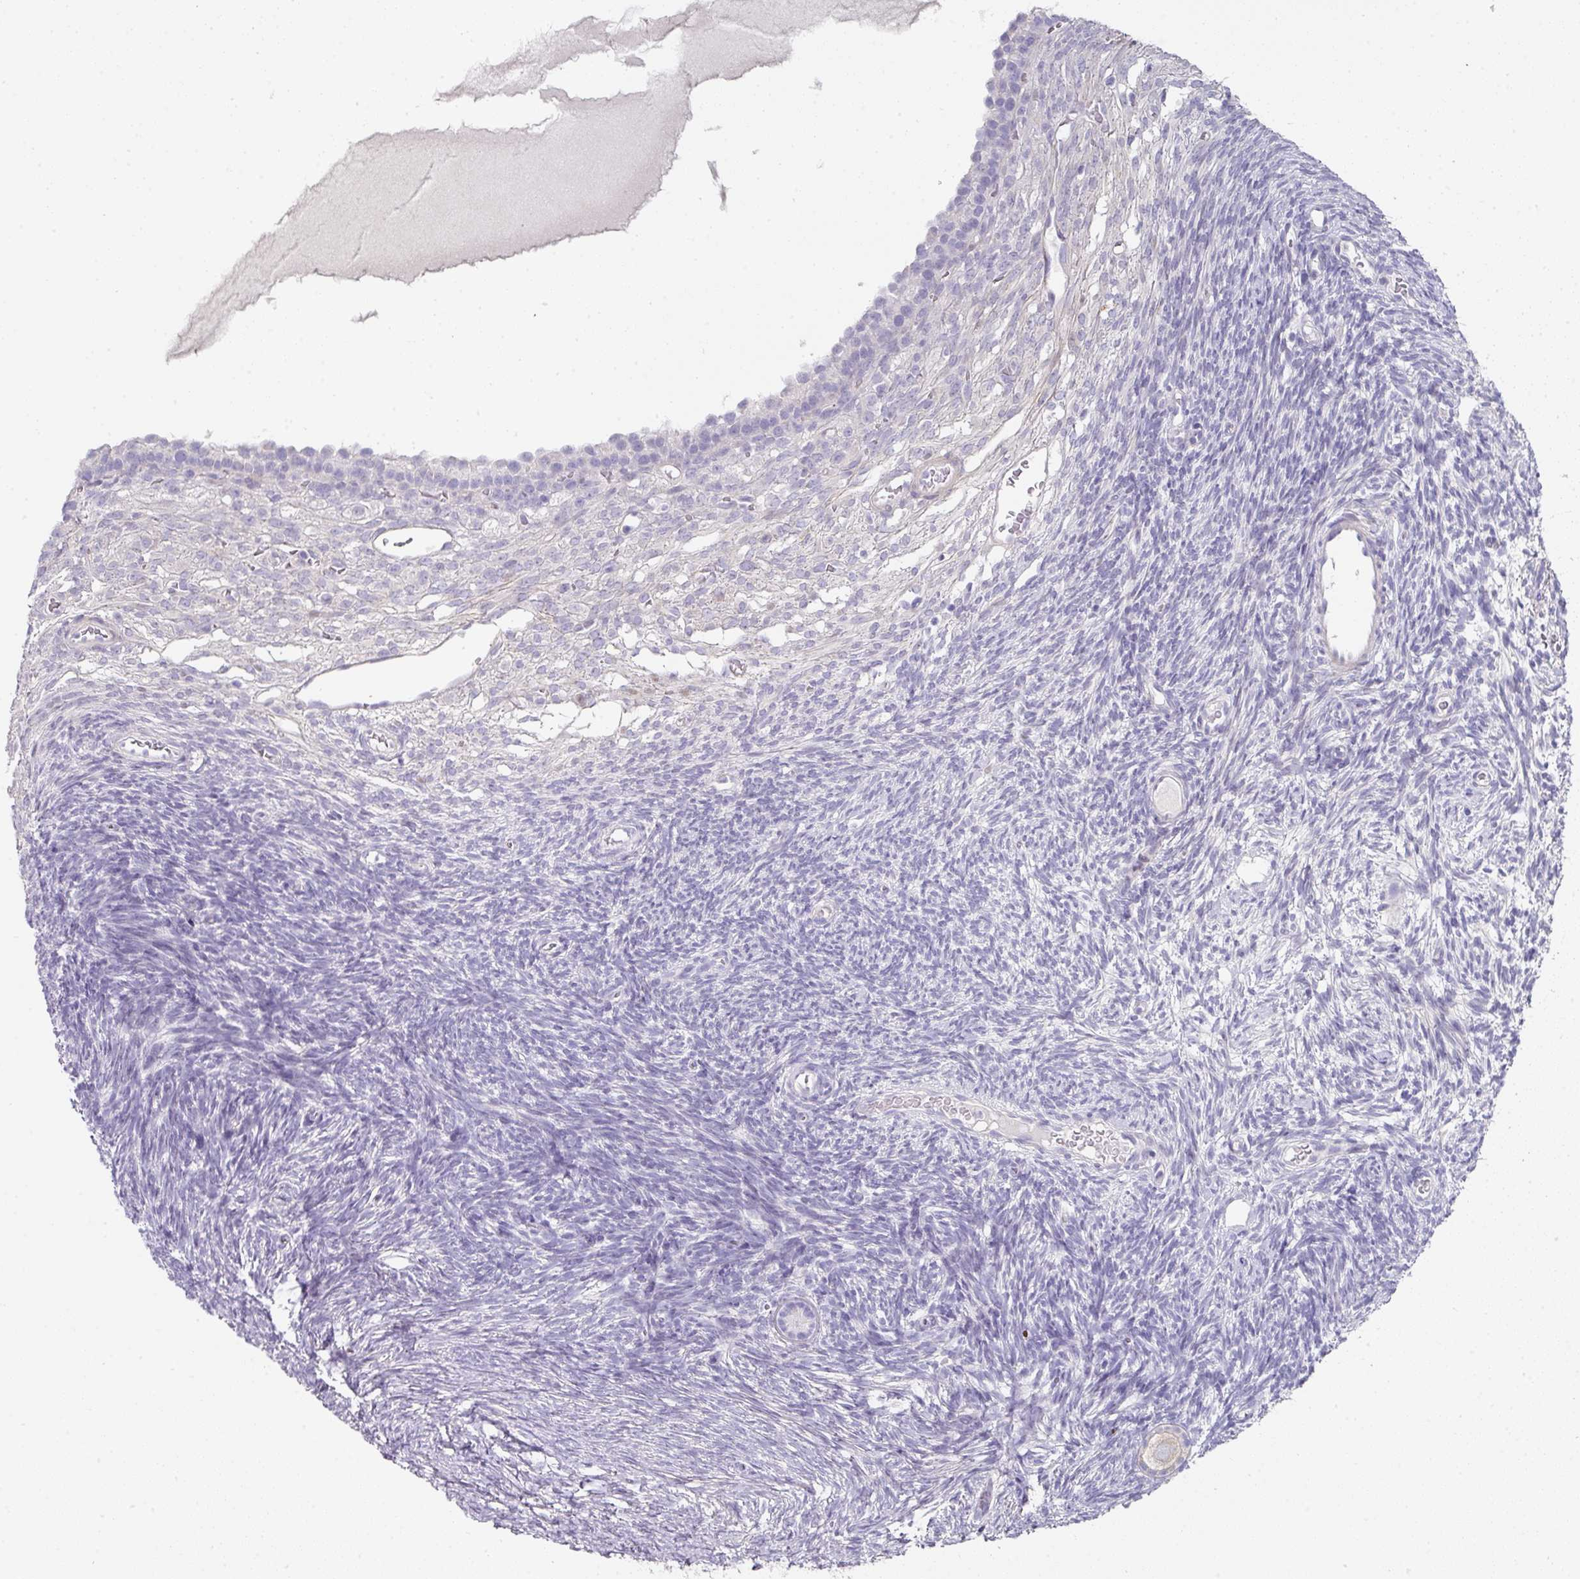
{"staining": {"intensity": "negative", "quantity": "none", "location": "none"}, "tissue": "ovary", "cell_type": "Follicle cells", "image_type": "normal", "snomed": [{"axis": "morphology", "description": "Normal tissue, NOS"}, {"axis": "topography", "description": "Ovary"}], "caption": "IHC histopathology image of unremarkable ovary stained for a protein (brown), which exhibits no positivity in follicle cells.", "gene": "ANKRD29", "patient": {"sex": "female", "age": 39}}